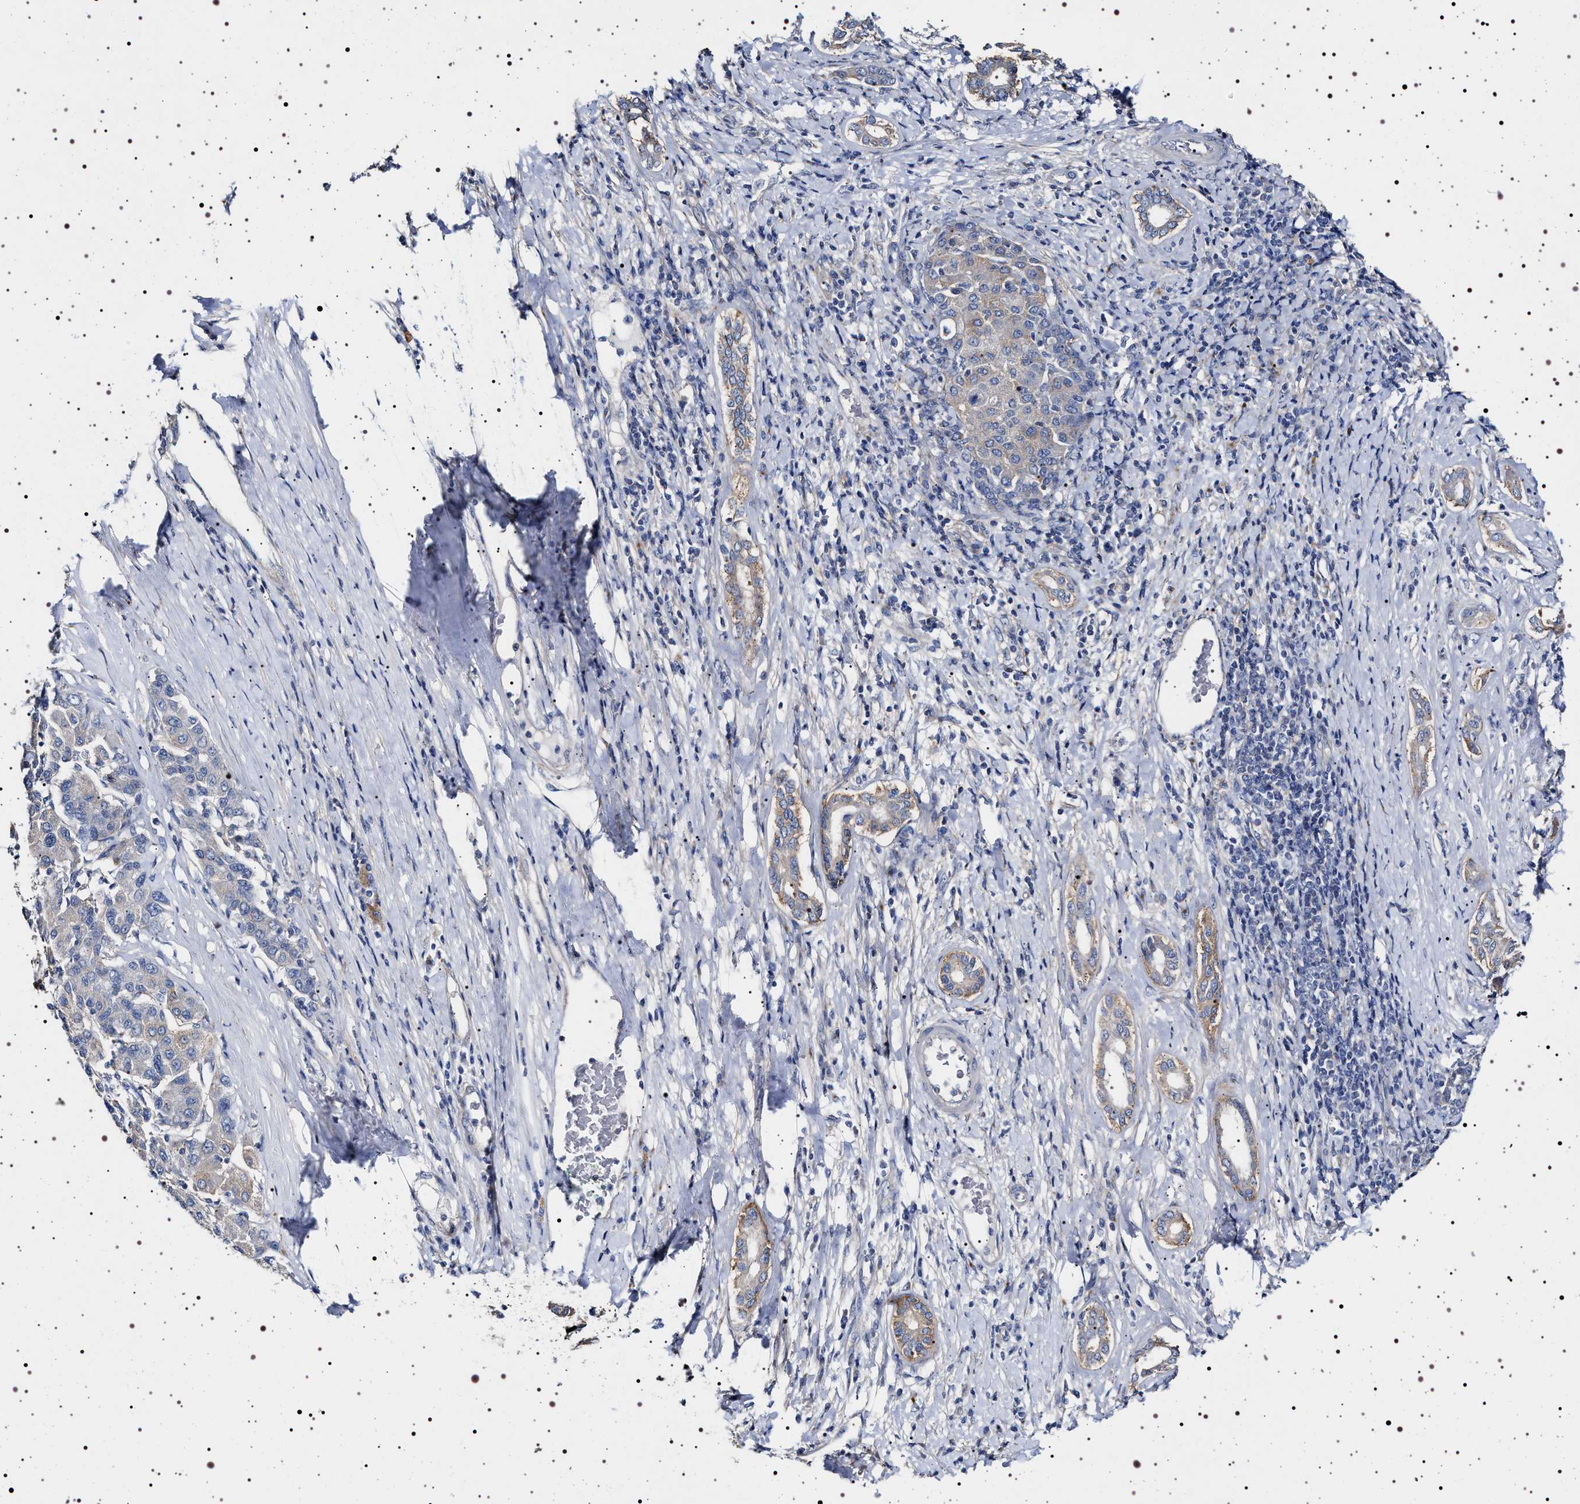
{"staining": {"intensity": "negative", "quantity": "none", "location": "none"}, "tissue": "liver cancer", "cell_type": "Tumor cells", "image_type": "cancer", "snomed": [{"axis": "morphology", "description": "Carcinoma, Hepatocellular, NOS"}, {"axis": "topography", "description": "Liver"}], "caption": "High magnification brightfield microscopy of liver cancer (hepatocellular carcinoma) stained with DAB (brown) and counterstained with hematoxylin (blue): tumor cells show no significant expression. (Immunohistochemistry, brightfield microscopy, high magnification).", "gene": "NAALADL2", "patient": {"sex": "male", "age": 65}}